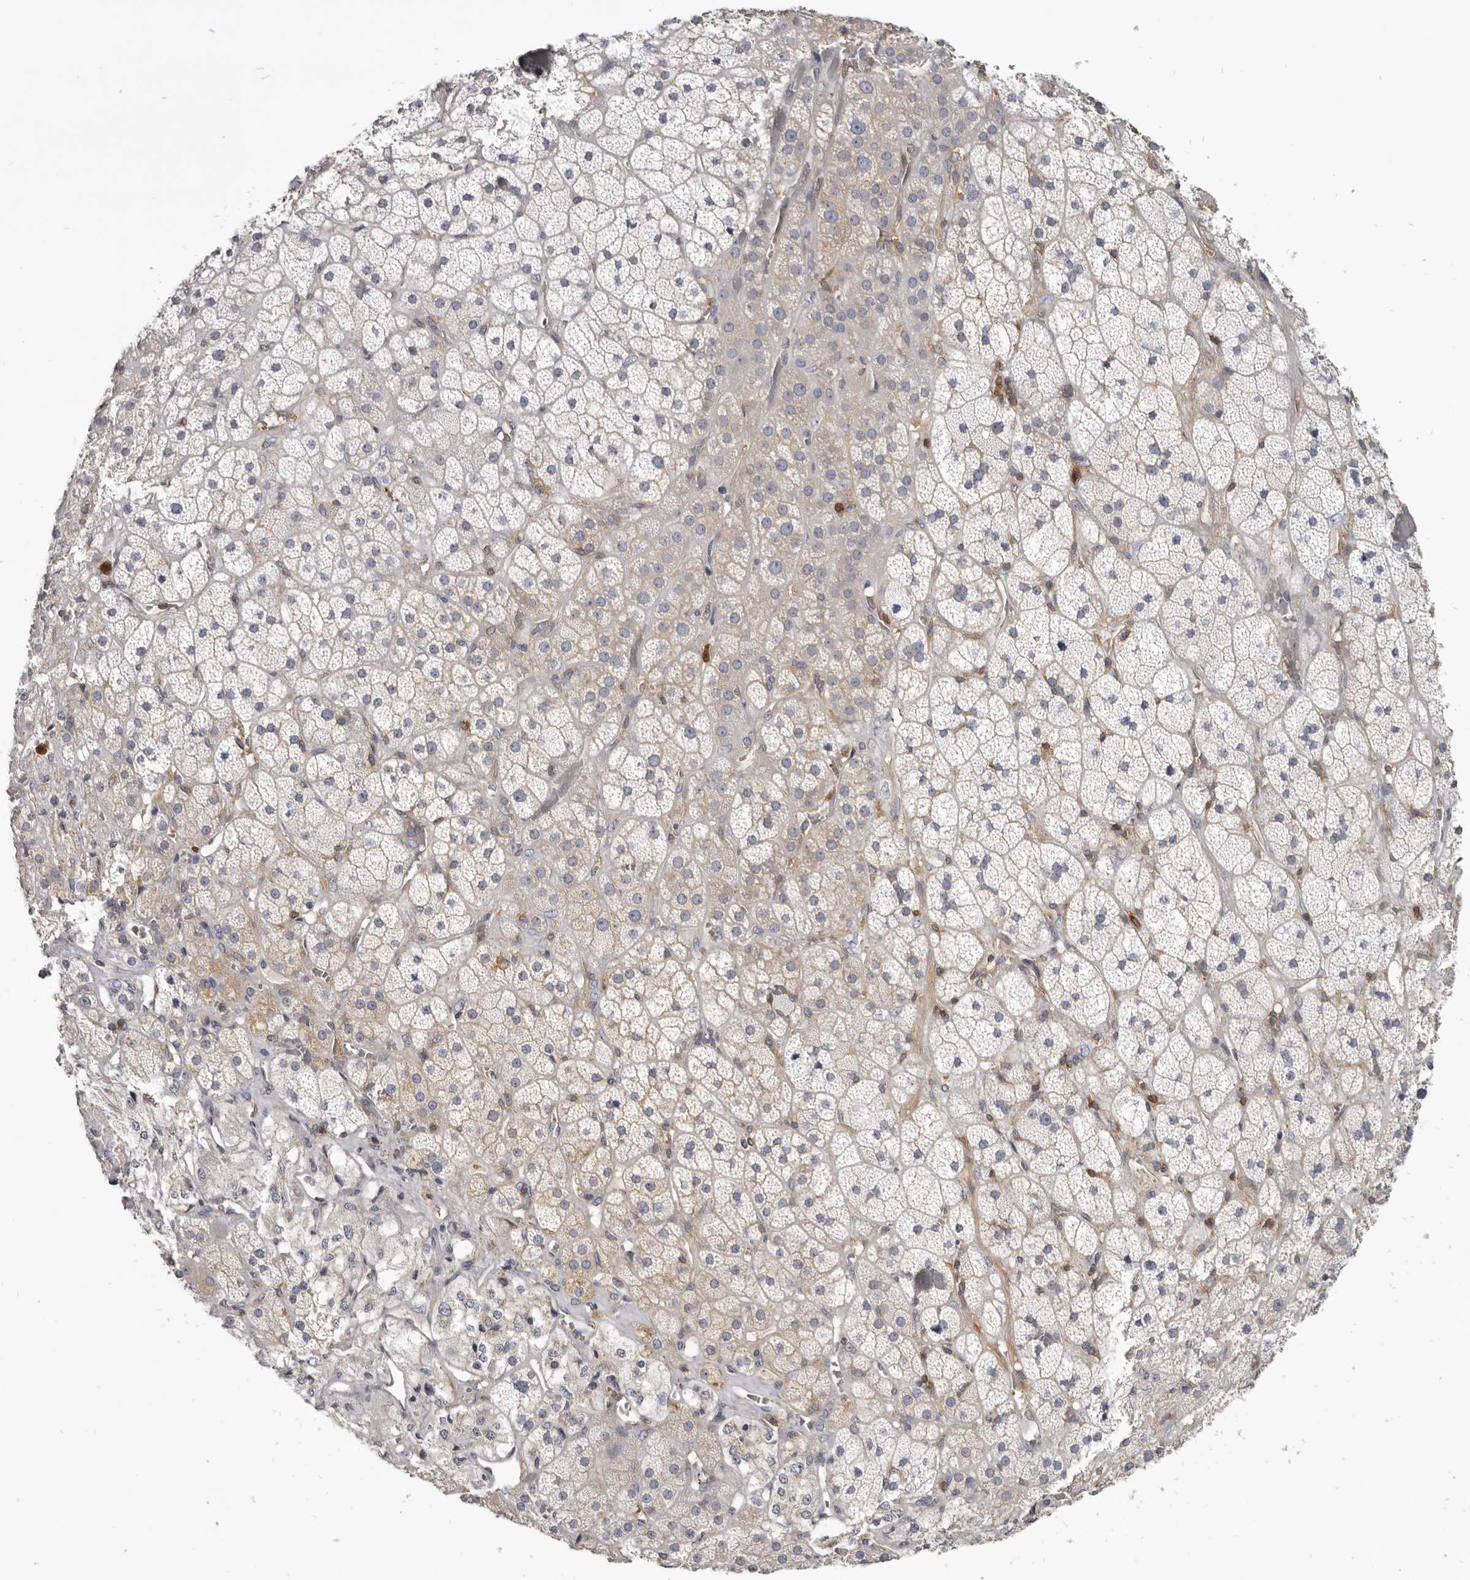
{"staining": {"intensity": "moderate", "quantity": "<25%", "location": "cytoplasmic/membranous"}, "tissue": "adrenal gland", "cell_type": "Glandular cells", "image_type": "normal", "snomed": [{"axis": "morphology", "description": "Normal tissue, NOS"}, {"axis": "topography", "description": "Adrenal gland"}], "caption": "DAB immunohistochemical staining of benign adrenal gland displays moderate cytoplasmic/membranous protein expression in approximately <25% of glandular cells. (IHC, brightfield microscopy, high magnification).", "gene": "CBL", "patient": {"sex": "male", "age": 57}}